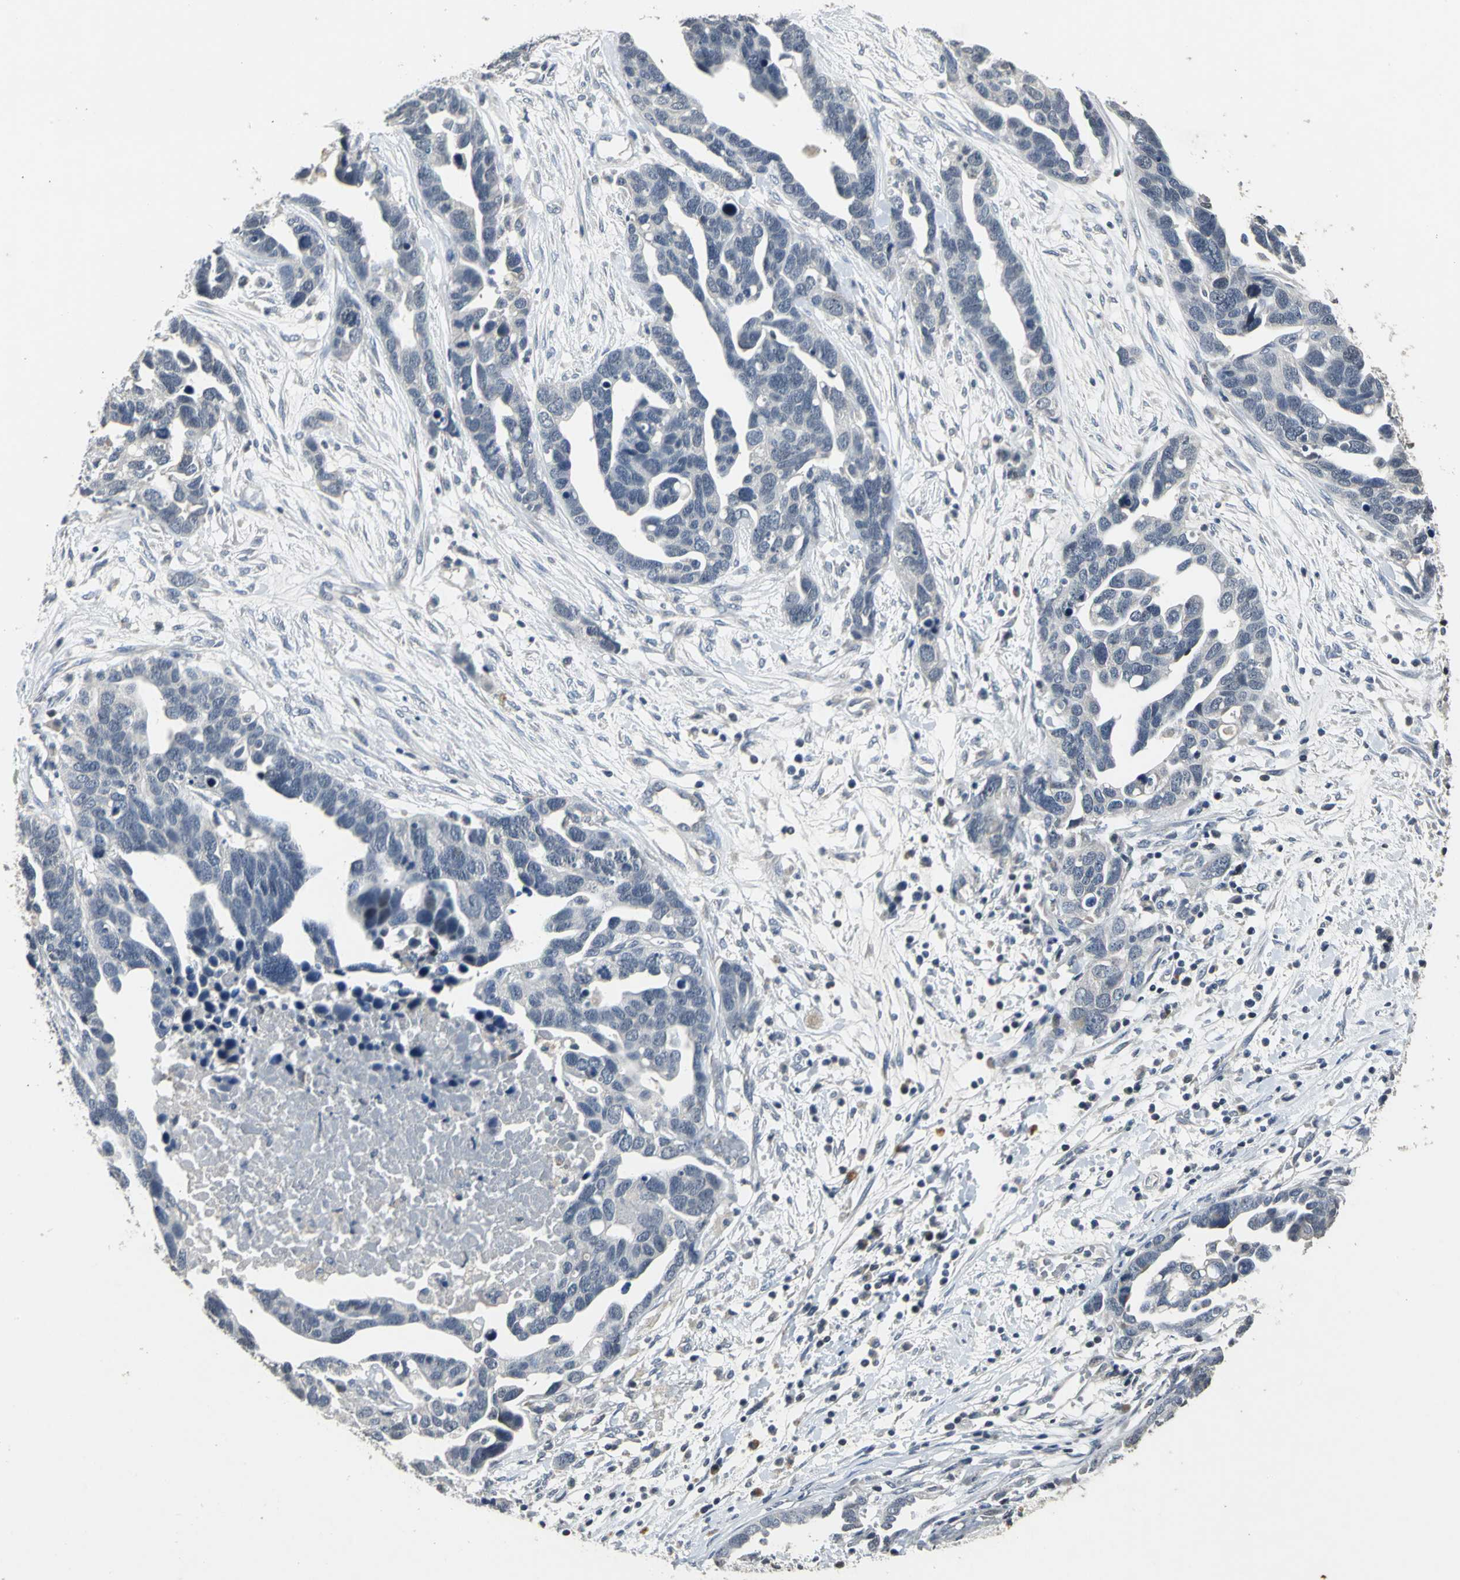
{"staining": {"intensity": "negative", "quantity": "none", "location": "none"}, "tissue": "ovarian cancer", "cell_type": "Tumor cells", "image_type": "cancer", "snomed": [{"axis": "morphology", "description": "Cystadenocarcinoma, serous, NOS"}, {"axis": "topography", "description": "Ovary"}], "caption": "Ovarian cancer (serous cystadenocarcinoma) was stained to show a protein in brown. There is no significant expression in tumor cells.", "gene": "JADE3", "patient": {"sex": "female", "age": 54}}